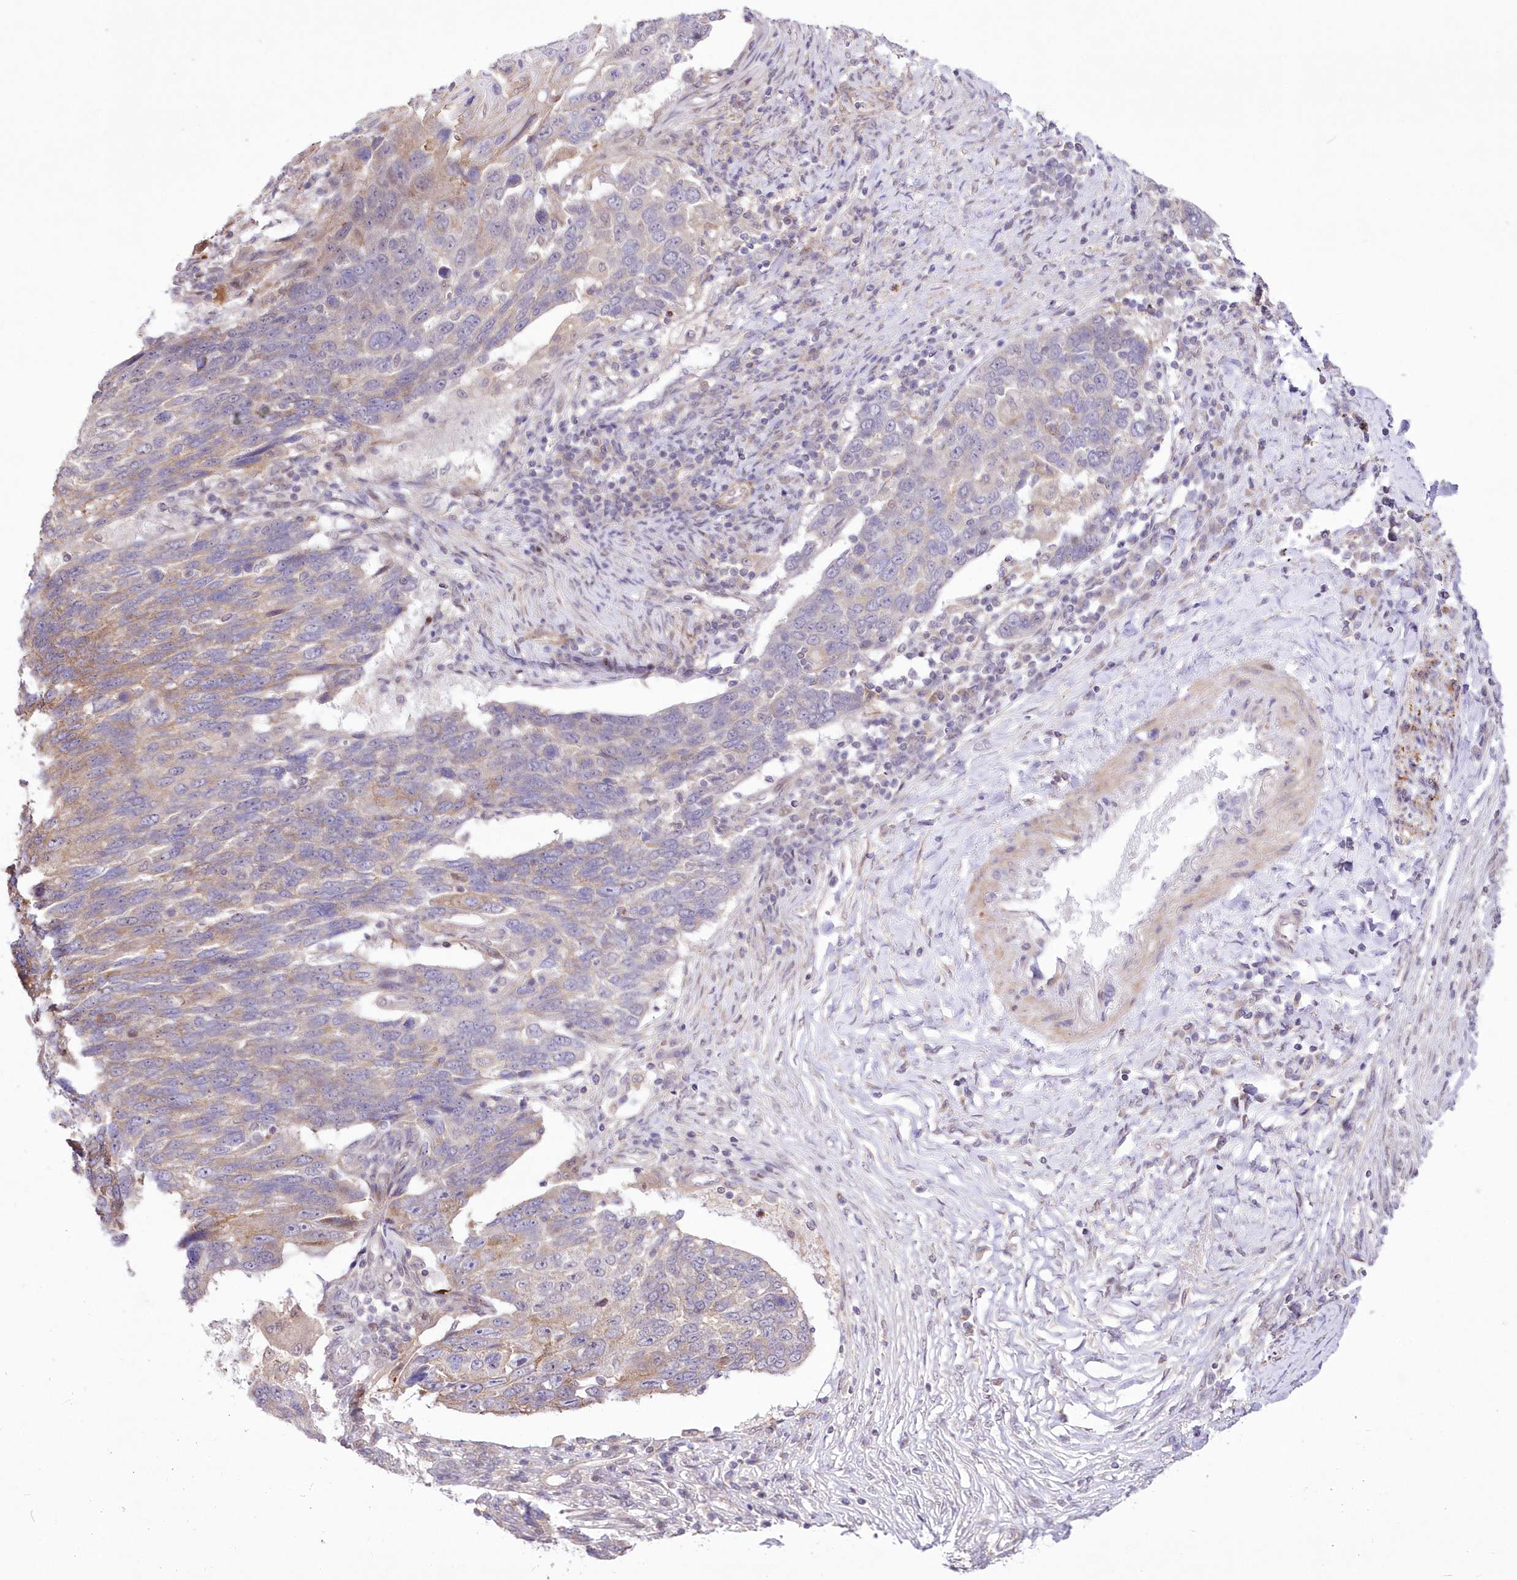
{"staining": {"intensity": "moderate", "quantity": "<25%", "location": "cytoplasmic/membranous"}, "tissue": "lung cancer", "cell_type": "Tumor cells", "image_type": "cancer", "snomed": [{"axis": "morphology", "description": "Squamous cell carcinoma, NOS"}, {"axis": "topography", "description": "Lung"}], "caption": "The immunohistochemical stain labels moderate cytoplasmic/membranous positivity in tumor cells of lung cancer (squamous cell carcinoma) tissue.", "gene": "FAM241B", "patient": {"sex": "male", "age": 66}}